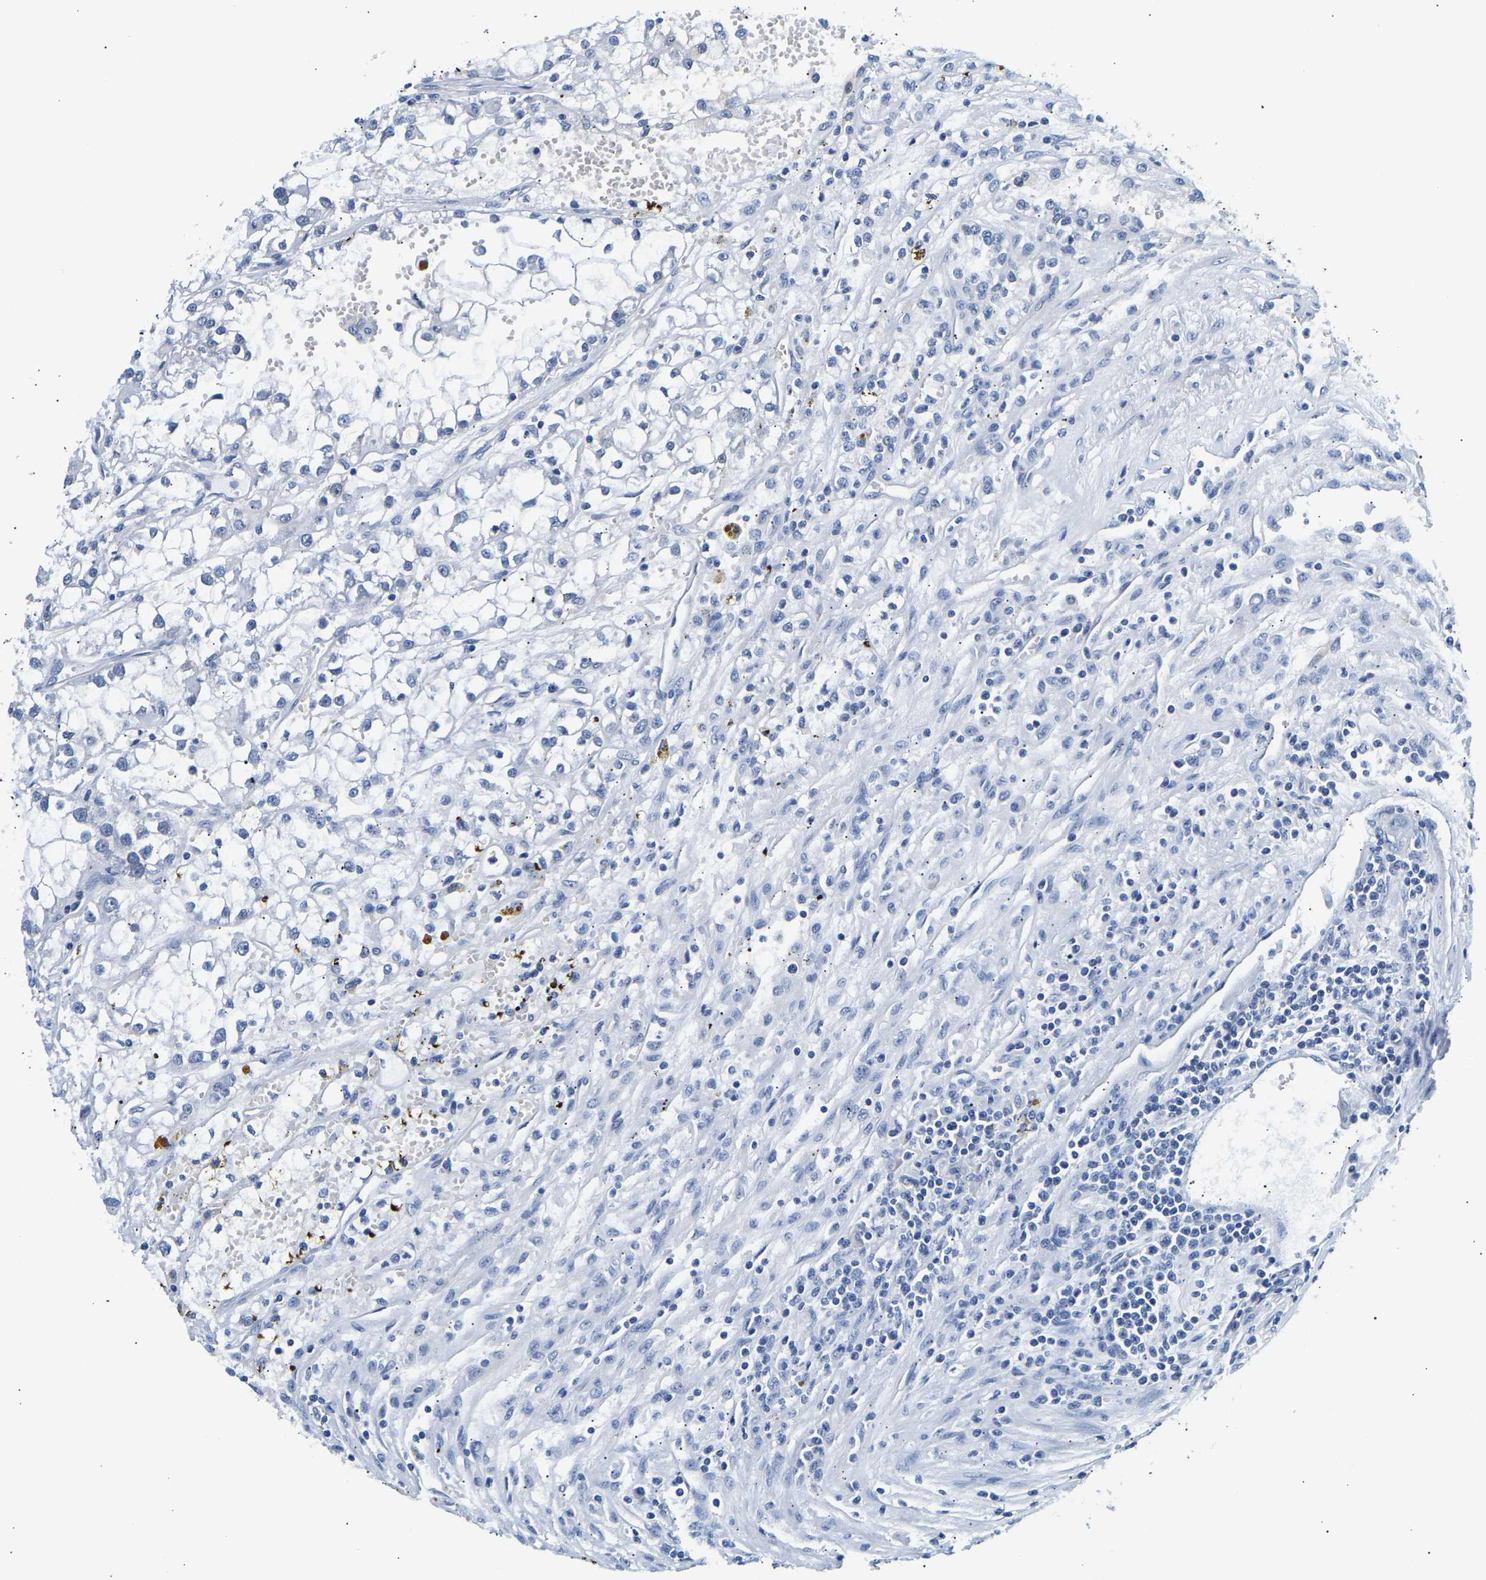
{"staining": {"intensity": "negative", "quantity": "none", "location": "none"}, "tissue": "renal cancer", "cell_type": "Tumor cells", "image_type": "cancer", "snomed": [{"axis": "morphology", "description": "Adenocarcinoma, NOS"}, {"axis": "topography", "description": "Kidney"}], "caption": "Histopathology image shows no significant protein expression in tumor cells of renal cancer (adenocarcinoma).", "gene": "UCHL3", "patient": {"sex": "female", "age": 52}}